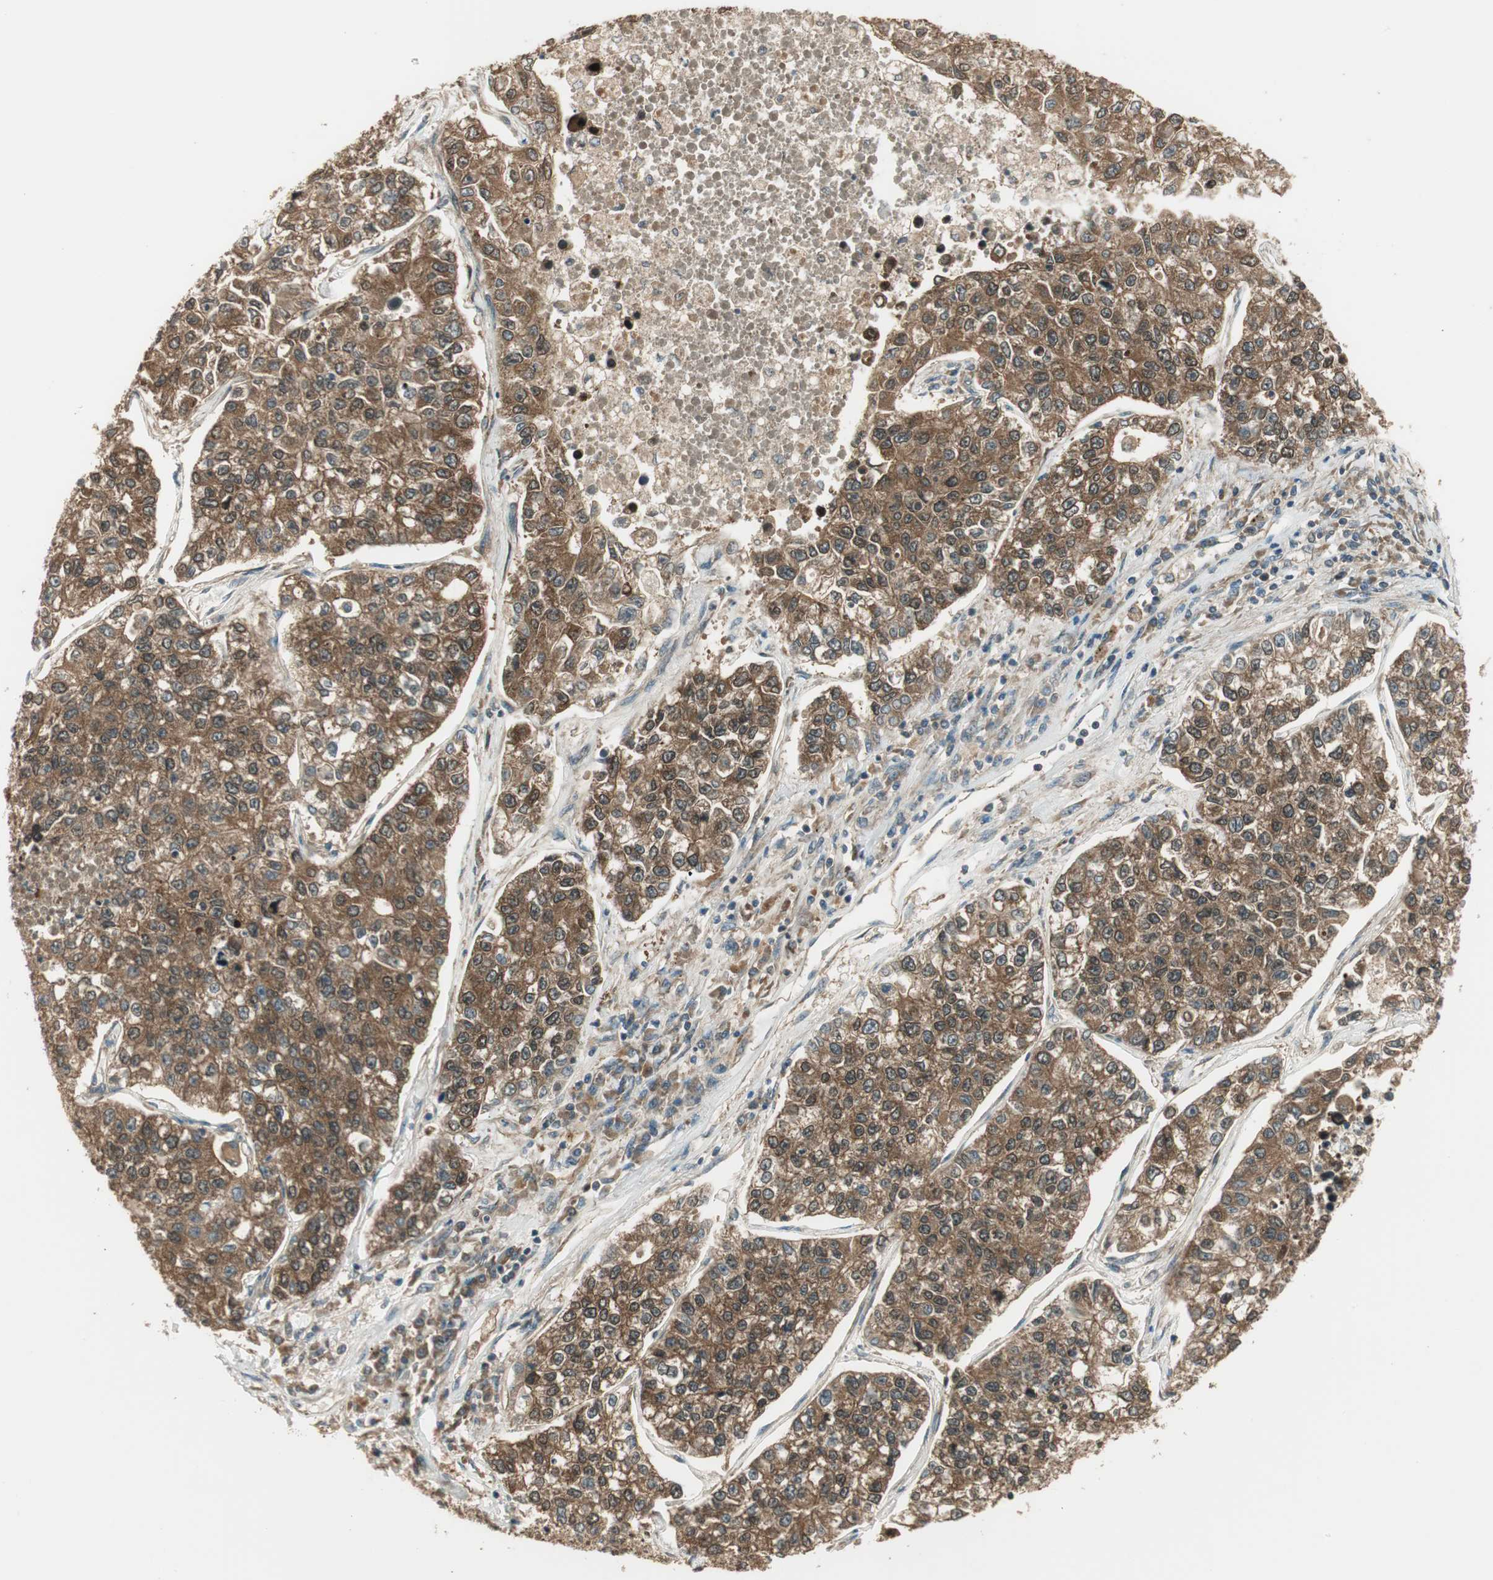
{"staining": {"intensity": "strong", "quantity": ">75%", "location": "cytoplasmic/membranous"}, "tissue": "lung cancer", "cell_type": "Tumor cells", "image_type": "cancer", "snomed": [{"axis": "morphology", "description": "Adenocarcinoma, NOS"}, {"axis": "topography", "description": "Lung"}], "caption": "A high-resolution micrograph shows immunohistochemistry (IHC) staining of lung cancer, which shows strong cytoplasmic/membranous positivity in about >75% of tumor cells.", "gene": "PFDN5", "patient": {"sex": "male", "age": 49}}